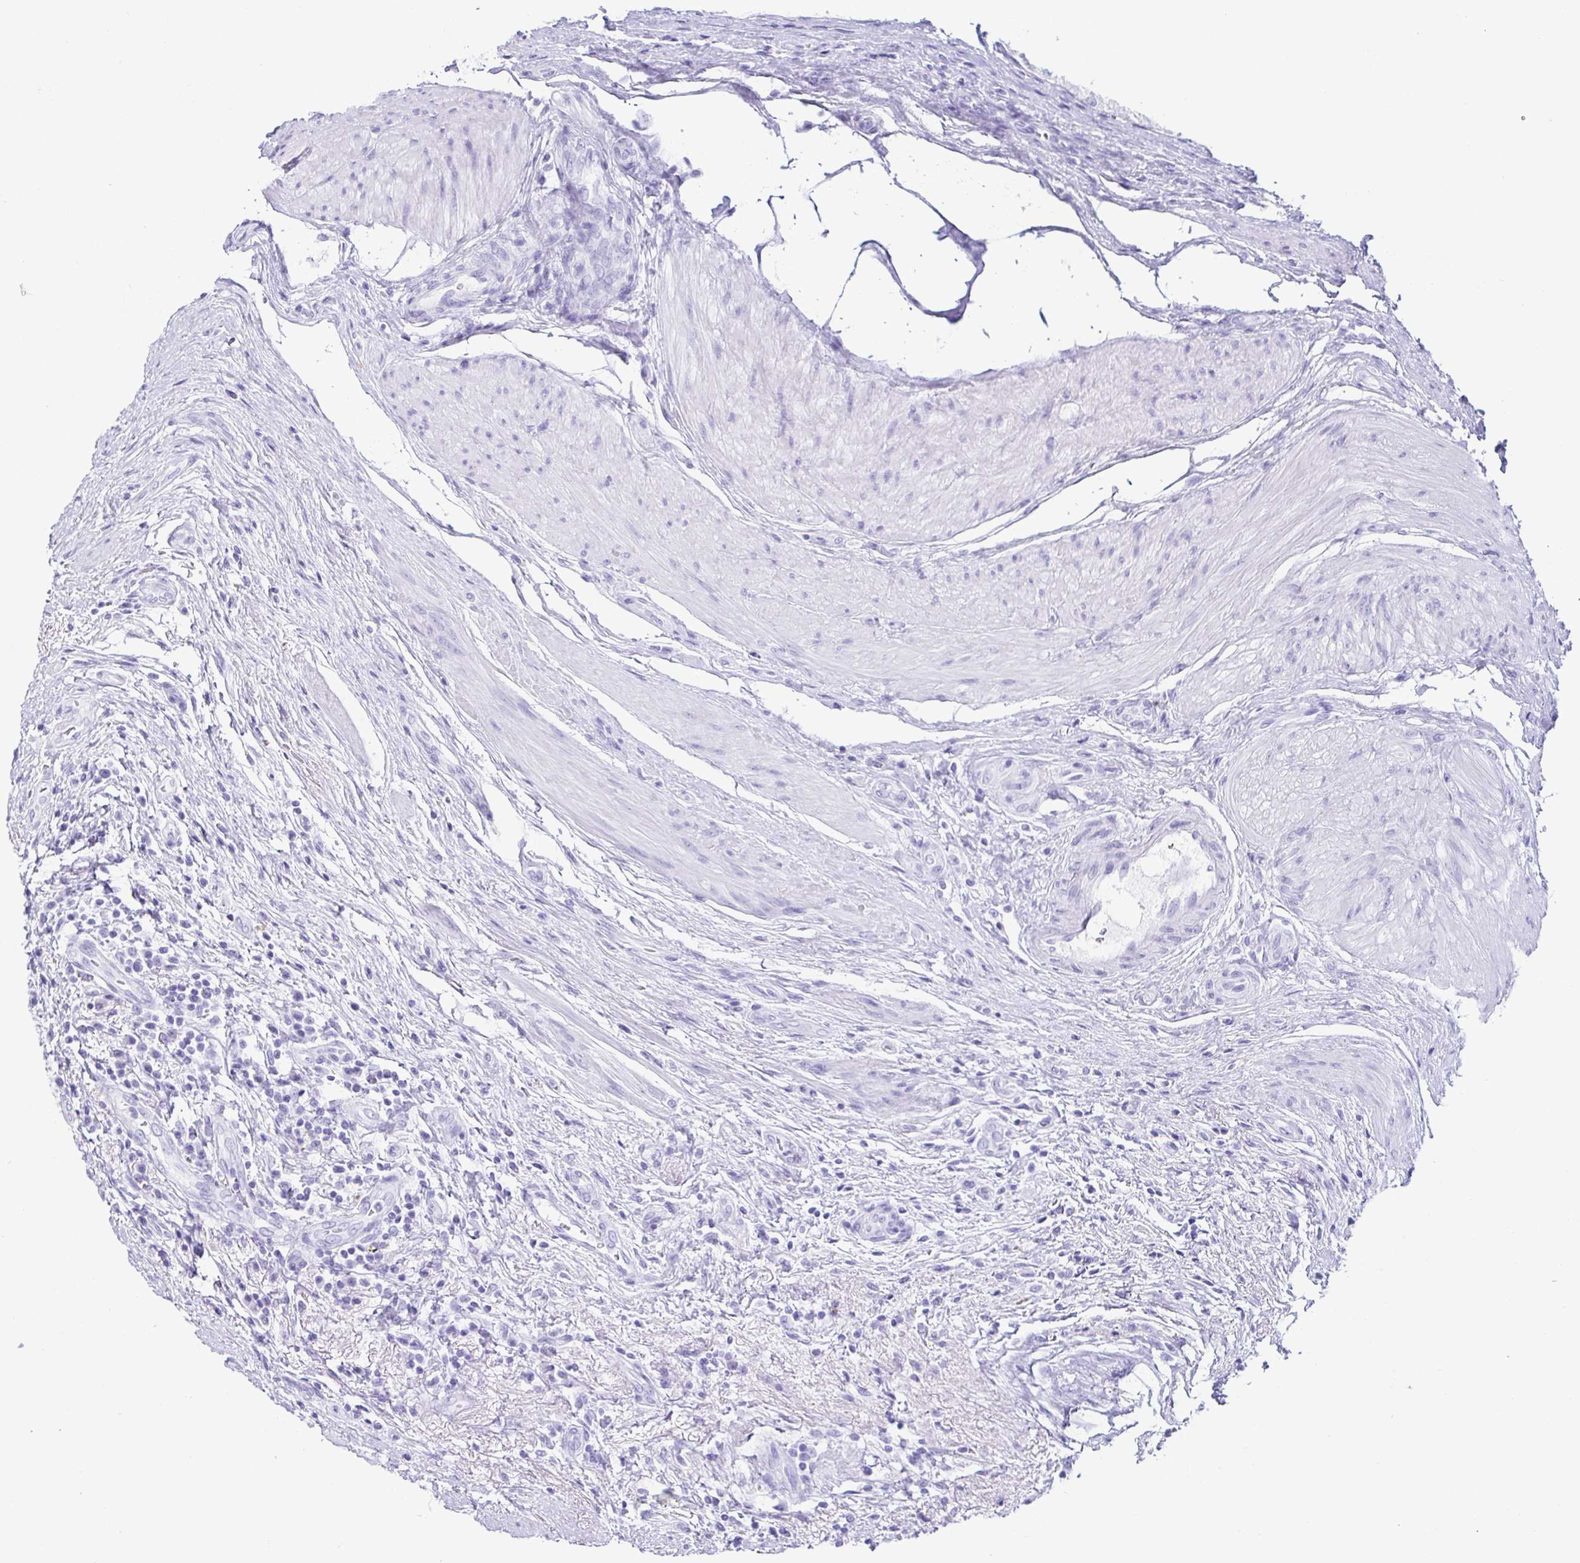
{"staining": {"intensity": "negative", "quantity": "none", "location": "none"}, "tissue": "urothelial cancer", "cell_type": "Tumor cells", "image_type": "cancer", "snomed": [{"axis": "morphology", "description": "Urothelial carcinoma, NOS"}, {"axis": "topography", "description": "Urinary bladder"}], "caption": "This is a image of immunohistochemistry staining of transitional cell carcinoma, which shows no staining in tumor cells.", "gene": "CD164L2", "patient": {"sex": "male", "age": 62}}